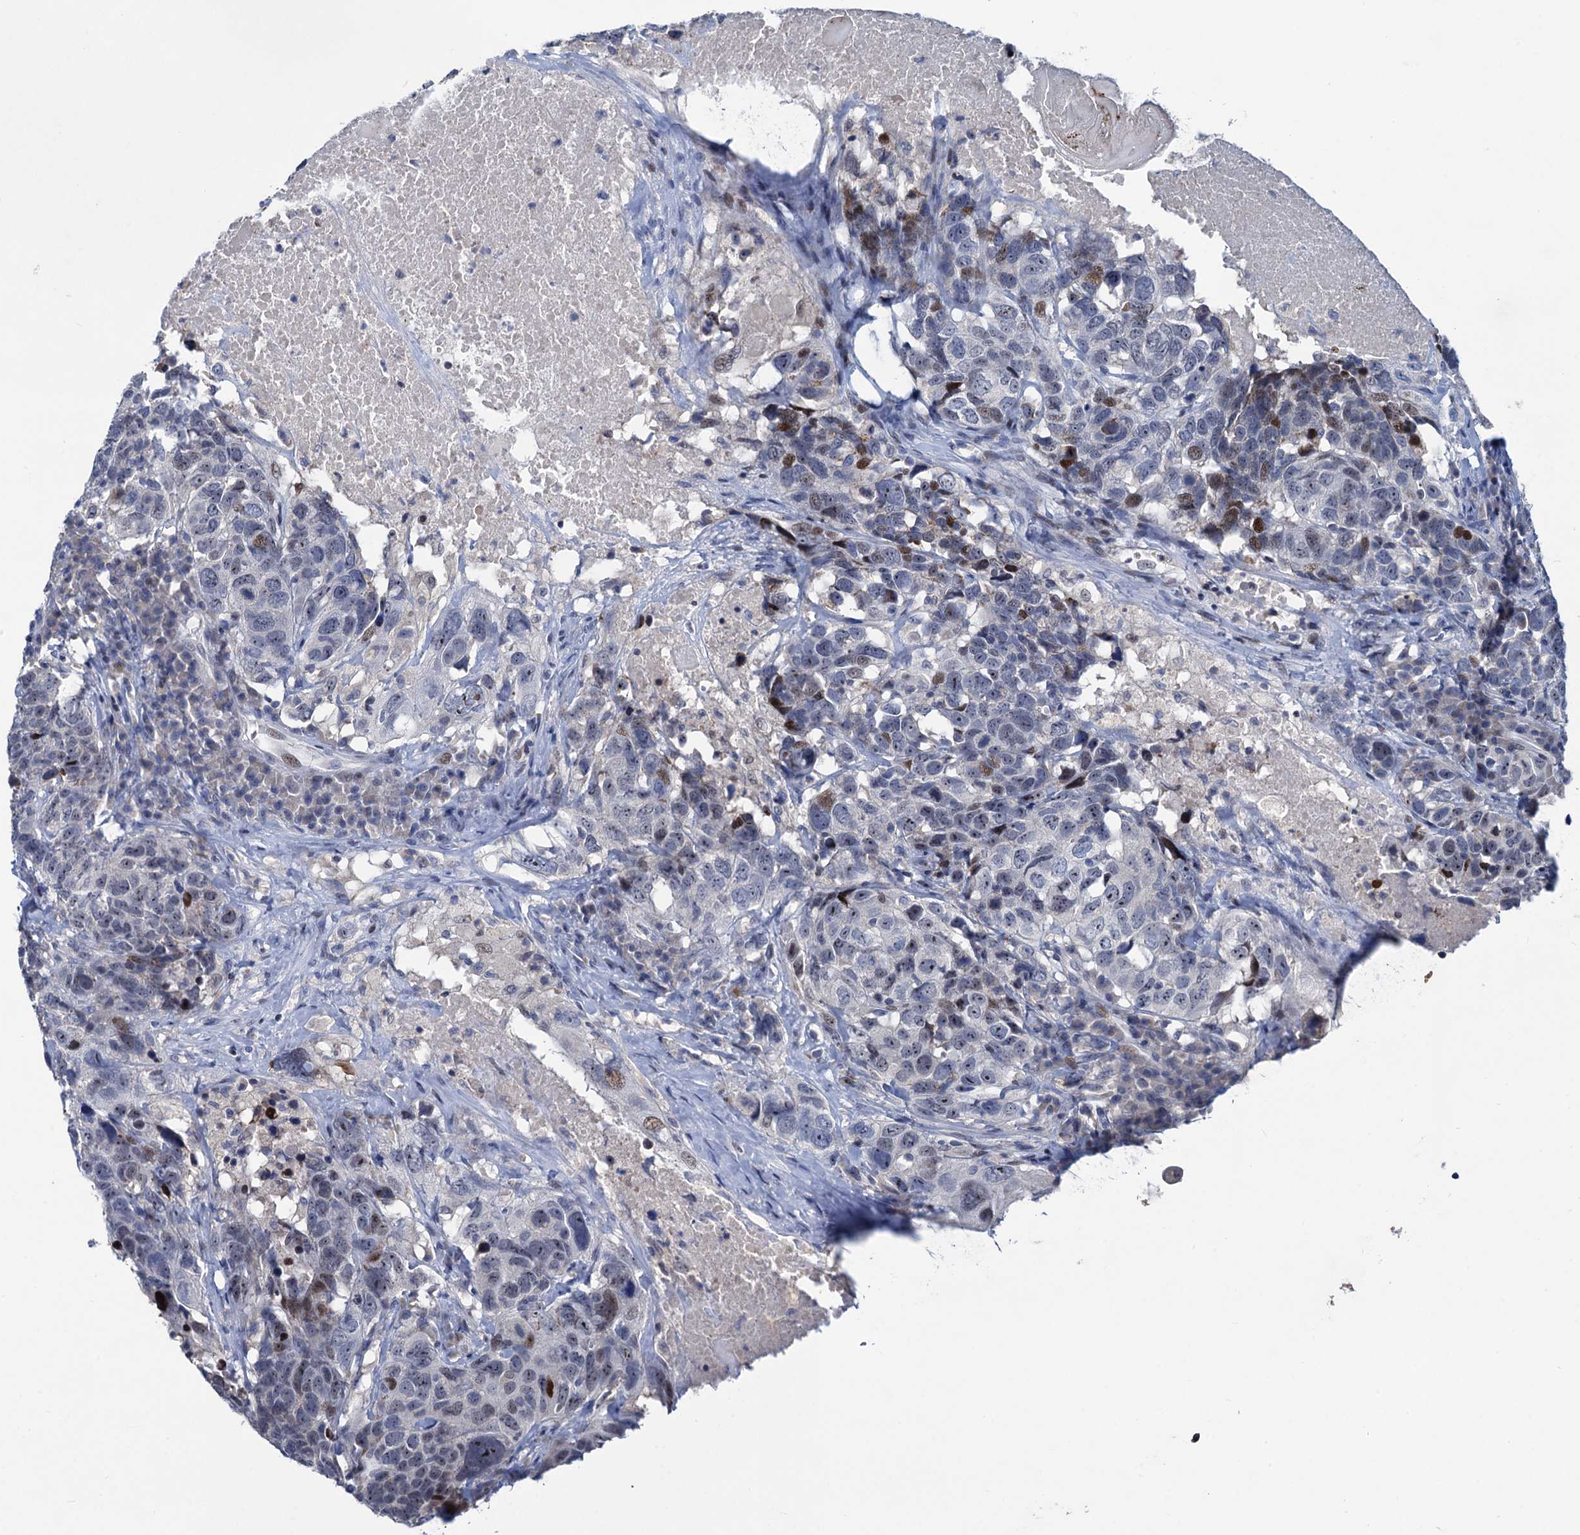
{"staining": {"intensity": "moderate", "quantity": "<25%", "location": "nuclear"}, "tissue": "head and neck cancer", "cell_type": "Tumor cells", "image_type": "cancer", "snomed": [{"axis": "morphology", "description": "Squamous cell carcinoma, NOS"}, {"axis": "topography", "description": "Head-Neck"}], "caption": "Moderate nuclear protein staining is seen in approximately <25% of tumor cells in head and neck cancer.", "gene": "ESYT3", "patient": {"sex": "male", "age": 66}}